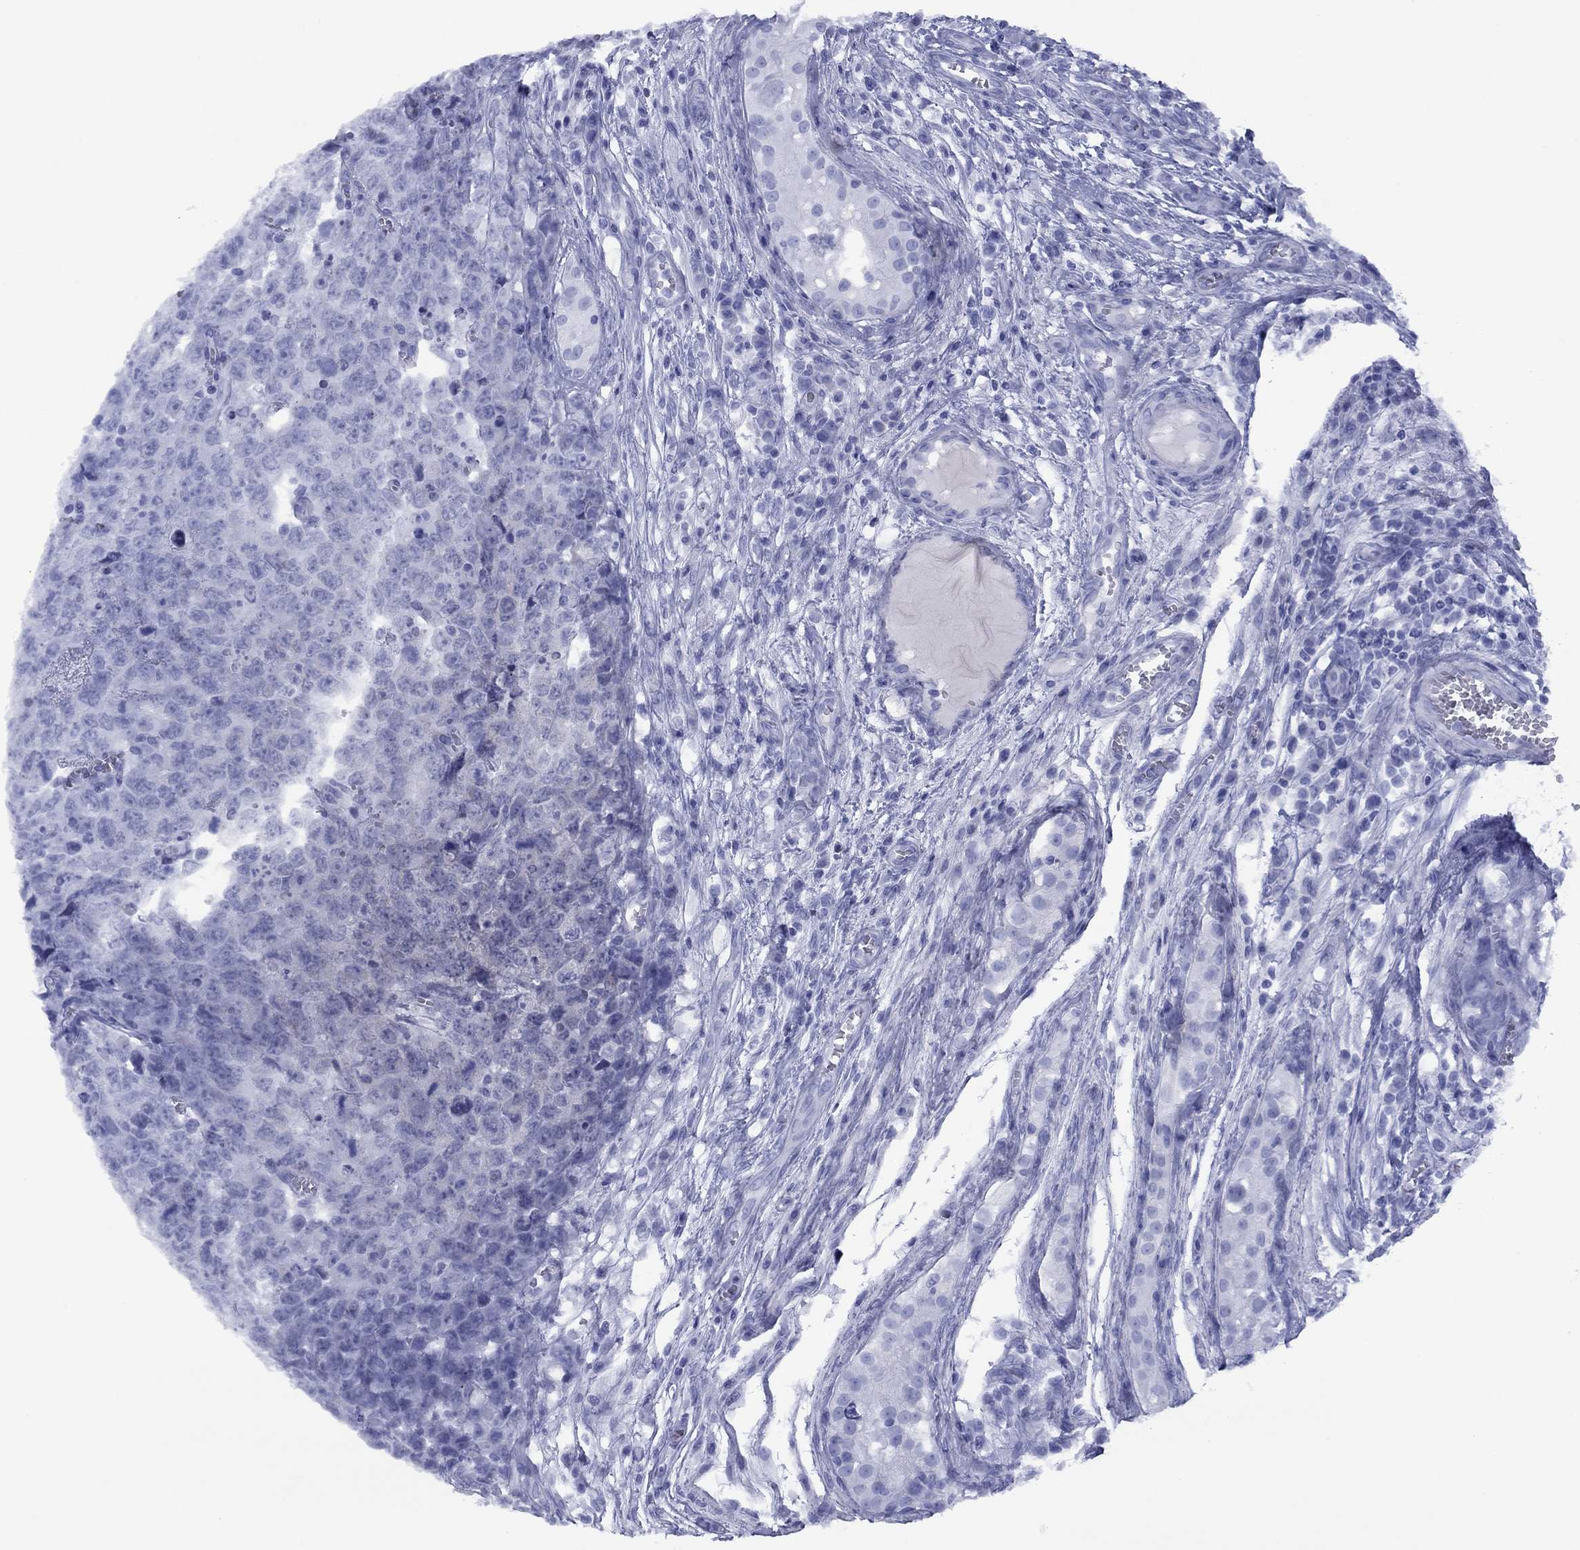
{"staining": {"intensity": "negative", "quantity": "none", "location": "none"}, "tissue": "testis cancer", "cell_type": "Tumor cells", "image_type": "cancer", "snomed": [{"axis": "morphology", "description": "Carcinoma, Embryonal, NOS"}, {"axis": "topography", "description": "Testis"}], "caption": "Immunohistochemistry (IHC) of human testis cancer (embryonal carcinoma) shows no positivity in tumor cells.", "gene": "TCFL5", "patient": {"sex": "male", "age": 23}}